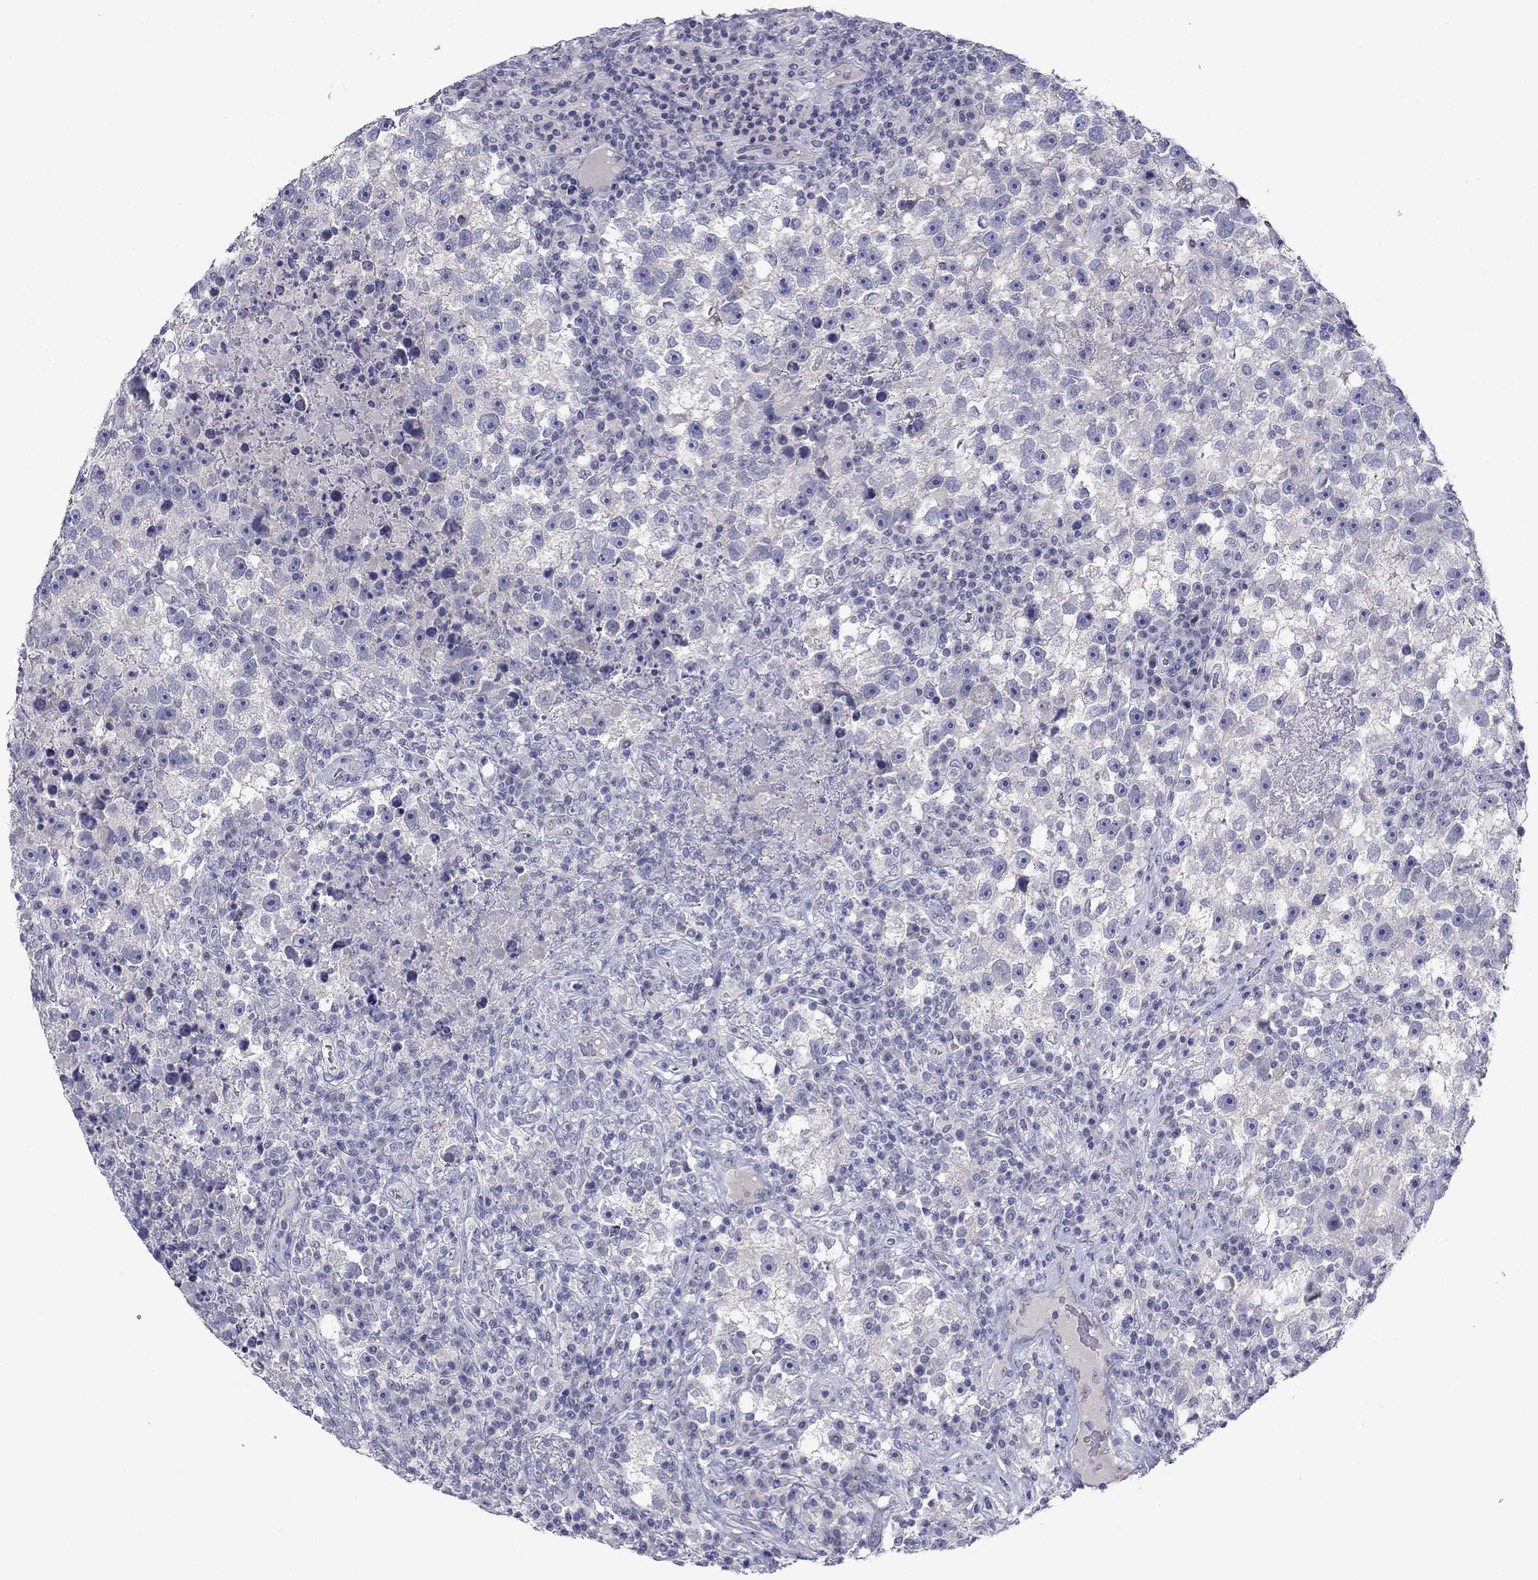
{"staining": {"intensity": "negative", "quantity": "none", "location": "none"}, "tissue": "testis cancer", "cell_type": "Tumor cells", "image_type": "cancer", "snomed": [{"axis": "morphology", "description": "Seminoma, NOS"}, {"axis": "topography", "description": "Testis"}], "caption": "IHC image of neoplastic tissue: human testis cancer (seminoma) stained with DAB (3,3'-diaminobenzidine) demonstrates no significant protein staining in tumor cells.", "gene": "PLS1", "patient": {"sex": "male", "age": 47}}